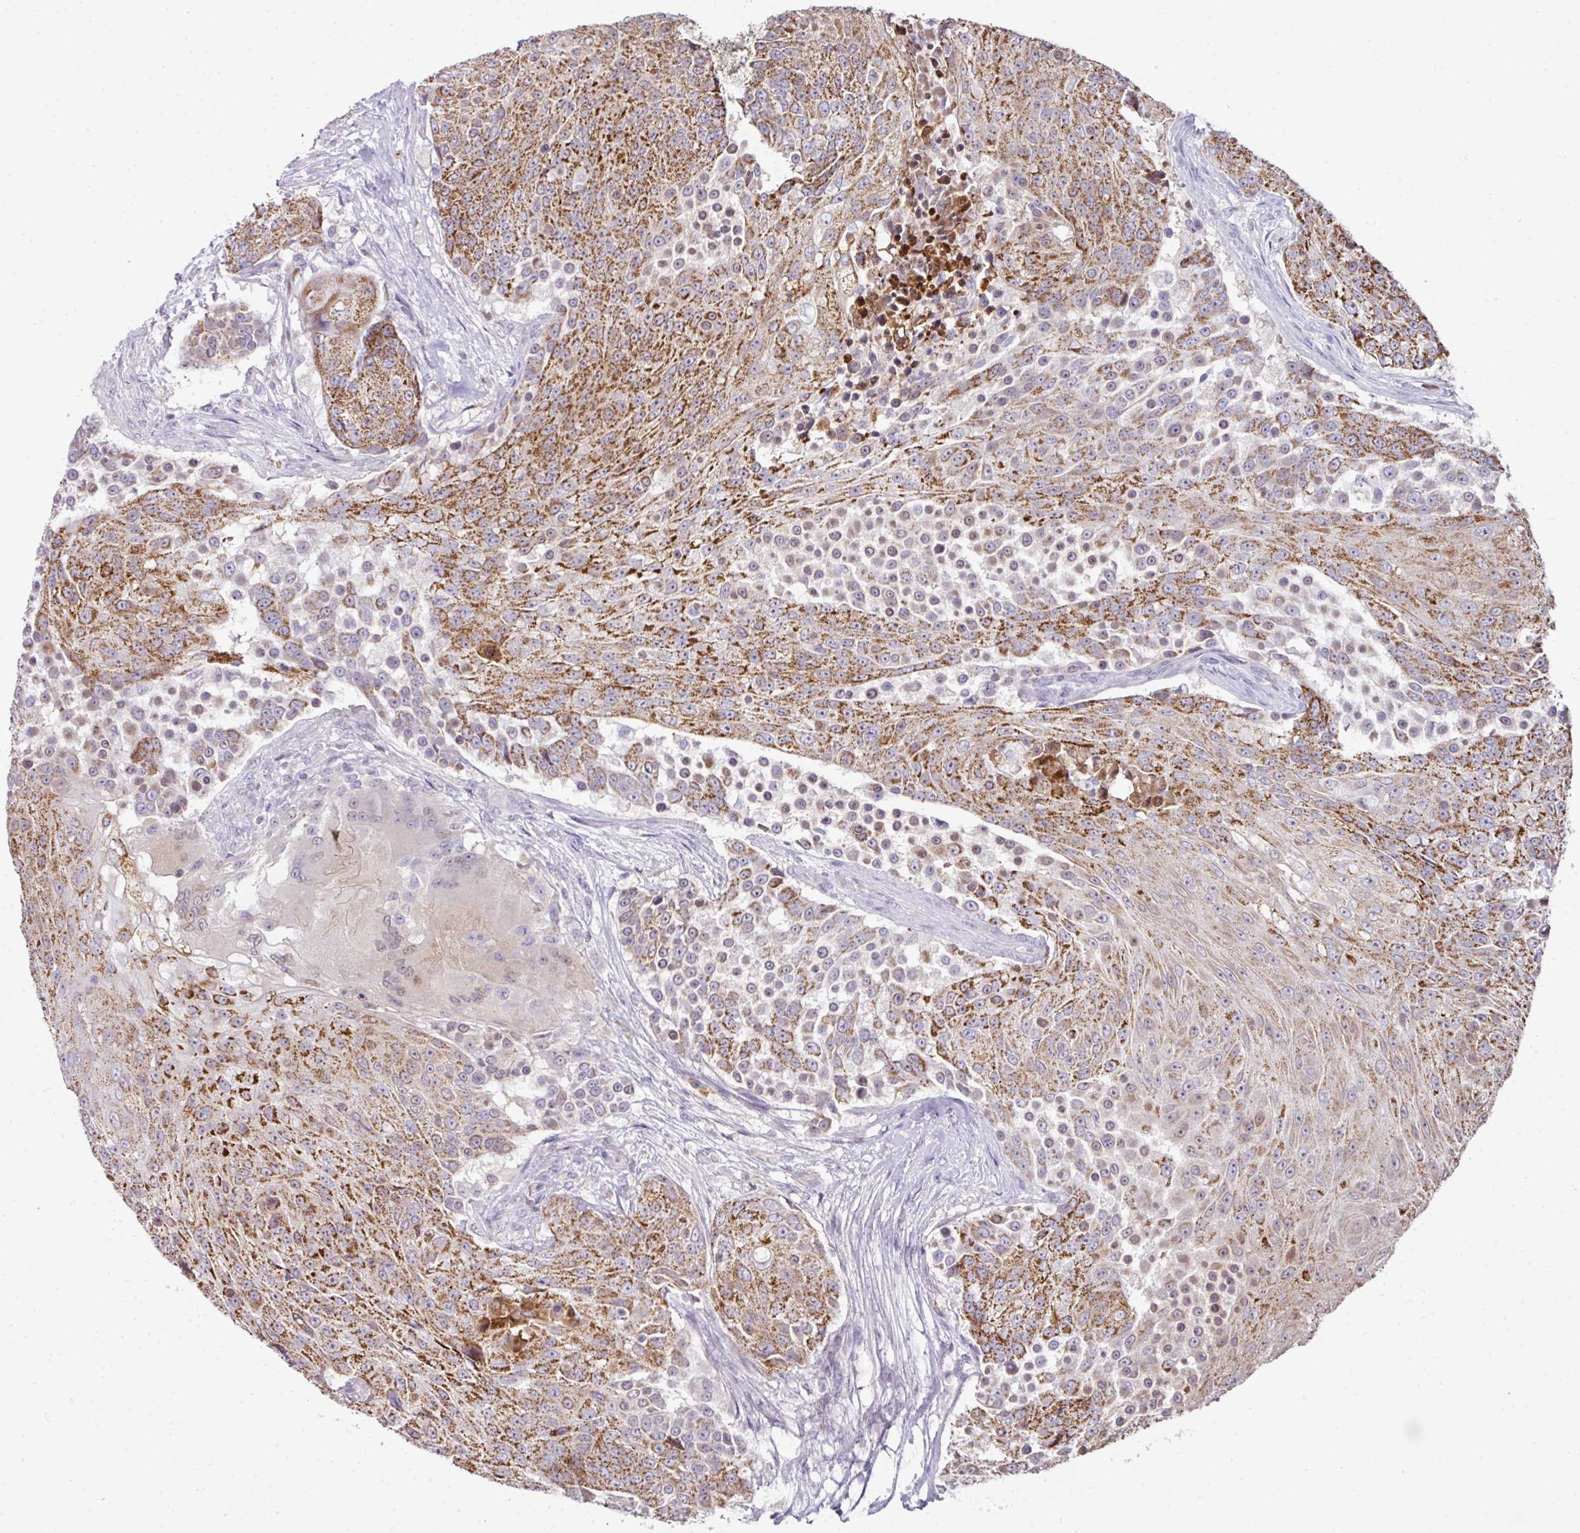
{"staining": {"intensity": "strong", "quantity": ">75%", "location": "cytoplasmic/membranous"}, "tissue": "urothelial cancer", "cell_type": "Tumor cells", "image_type": "cancer", "snomed": [{"axis": "morphology", "description": "Urothelial carcinoma, High grade"}, {"axis": "topography", "description": "Urinary bladder"}], "caption": "High-grade urothelial carcinoma tissue shows strong cytoplasmic/membranous expression in about >75% of tumor cells, visualized by immunohistochemistry. (Stains: DAB (3,3'-diaminobenzidine) in brown, nuclei in blue, Microscopy: brightfield microscopy at high magnification).", "gene": "ANKRD18A", "patient": {"sex": "female", "age": 63}}